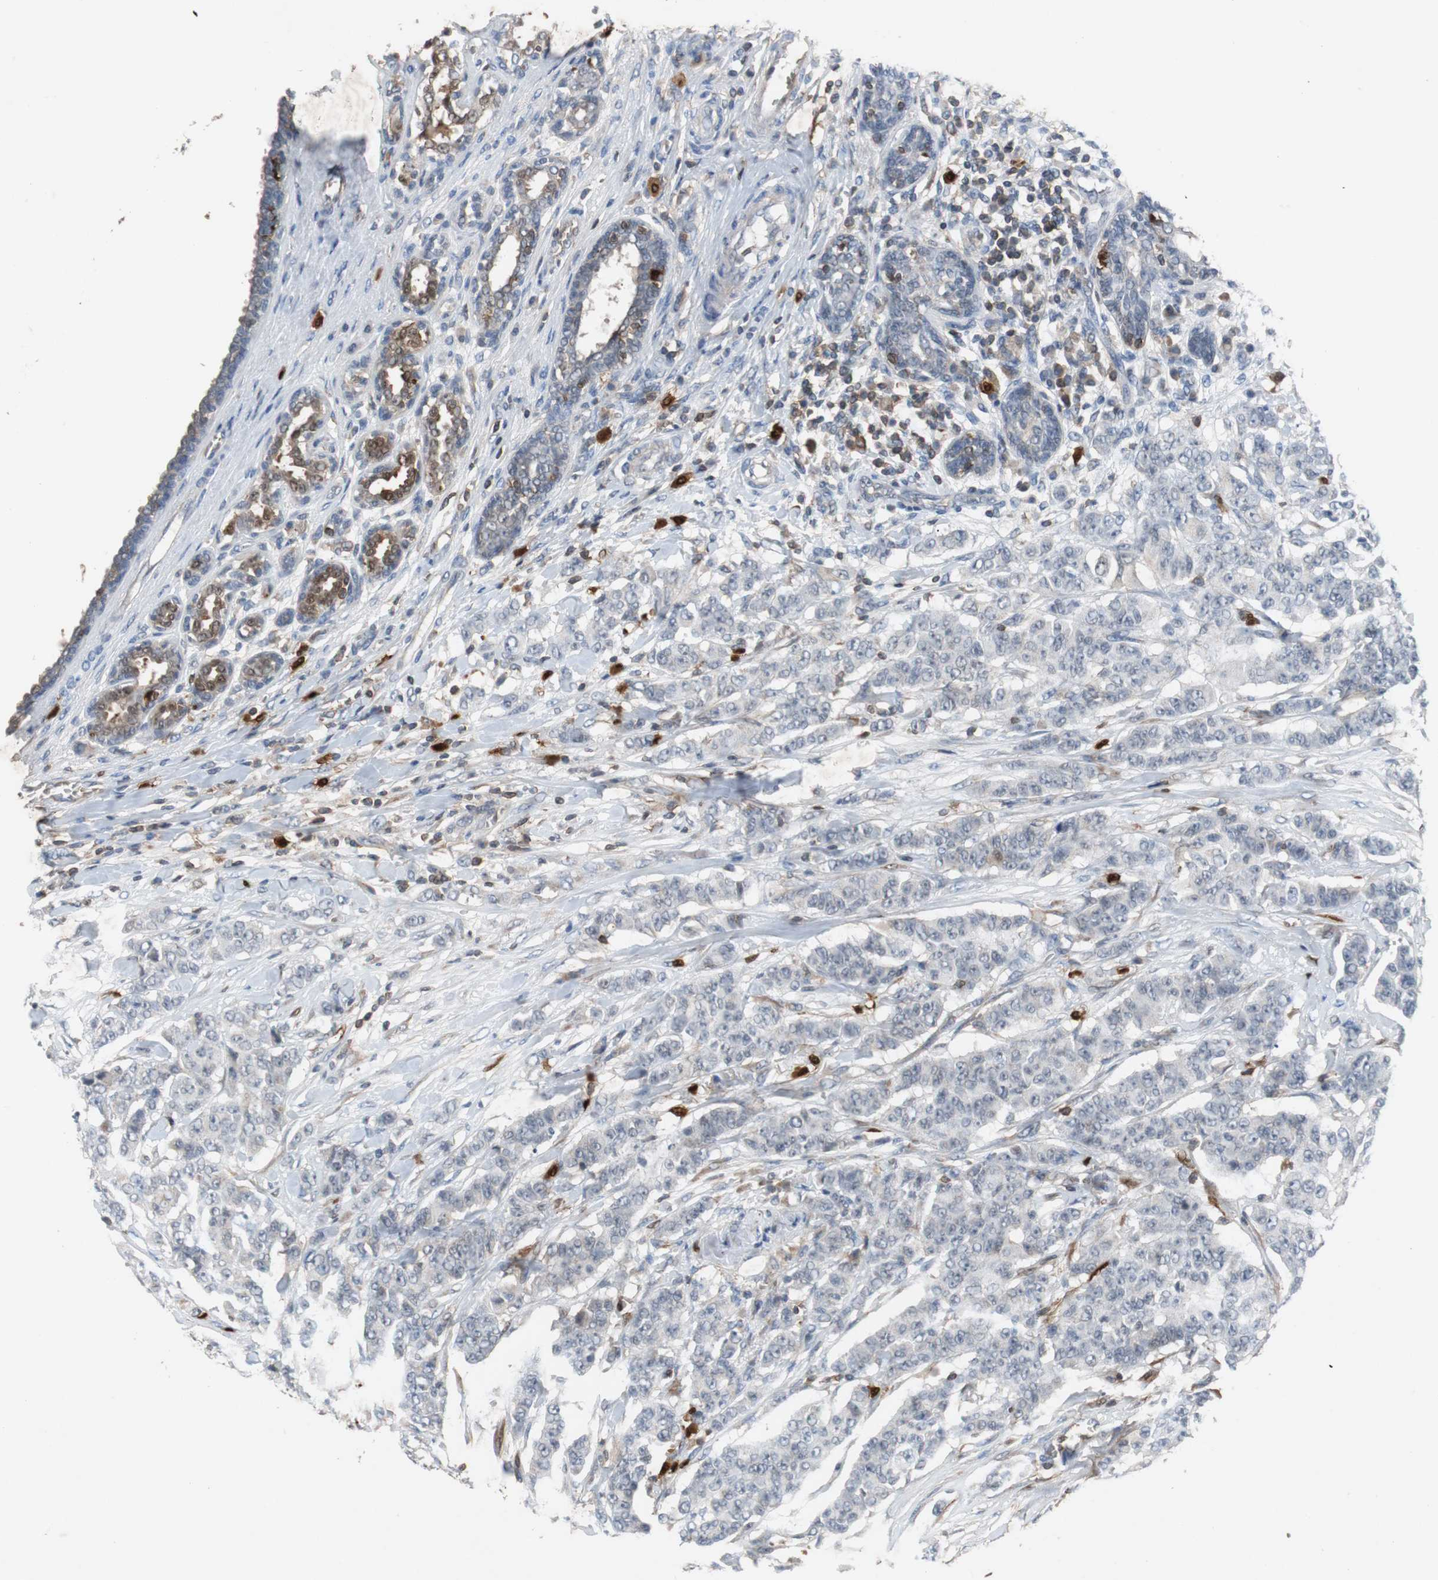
{"staining": {"intensity": "negative", "quantity": "none", "location": "none"}, "tissue": "breast cancer", "cell_type": "Tumor cells", "image_type": "cancer", "snomed": [{"axis": "morphology", "description": "Duct carcinoma"}, {"axis": "topography", "description": "Breast"}], "caption": "Immunohistochemistry micrograph of human breast cancer stained for a protein (brown), which shows no positivity in tumor cells. The staining was performed using DAB to visualize the protein expression in brown, while the nuclei were stained in blue with hematoxylin (Magnification: 20x).", "gene": "CALB2", "patient": {"sex": "female", "age": 40}}